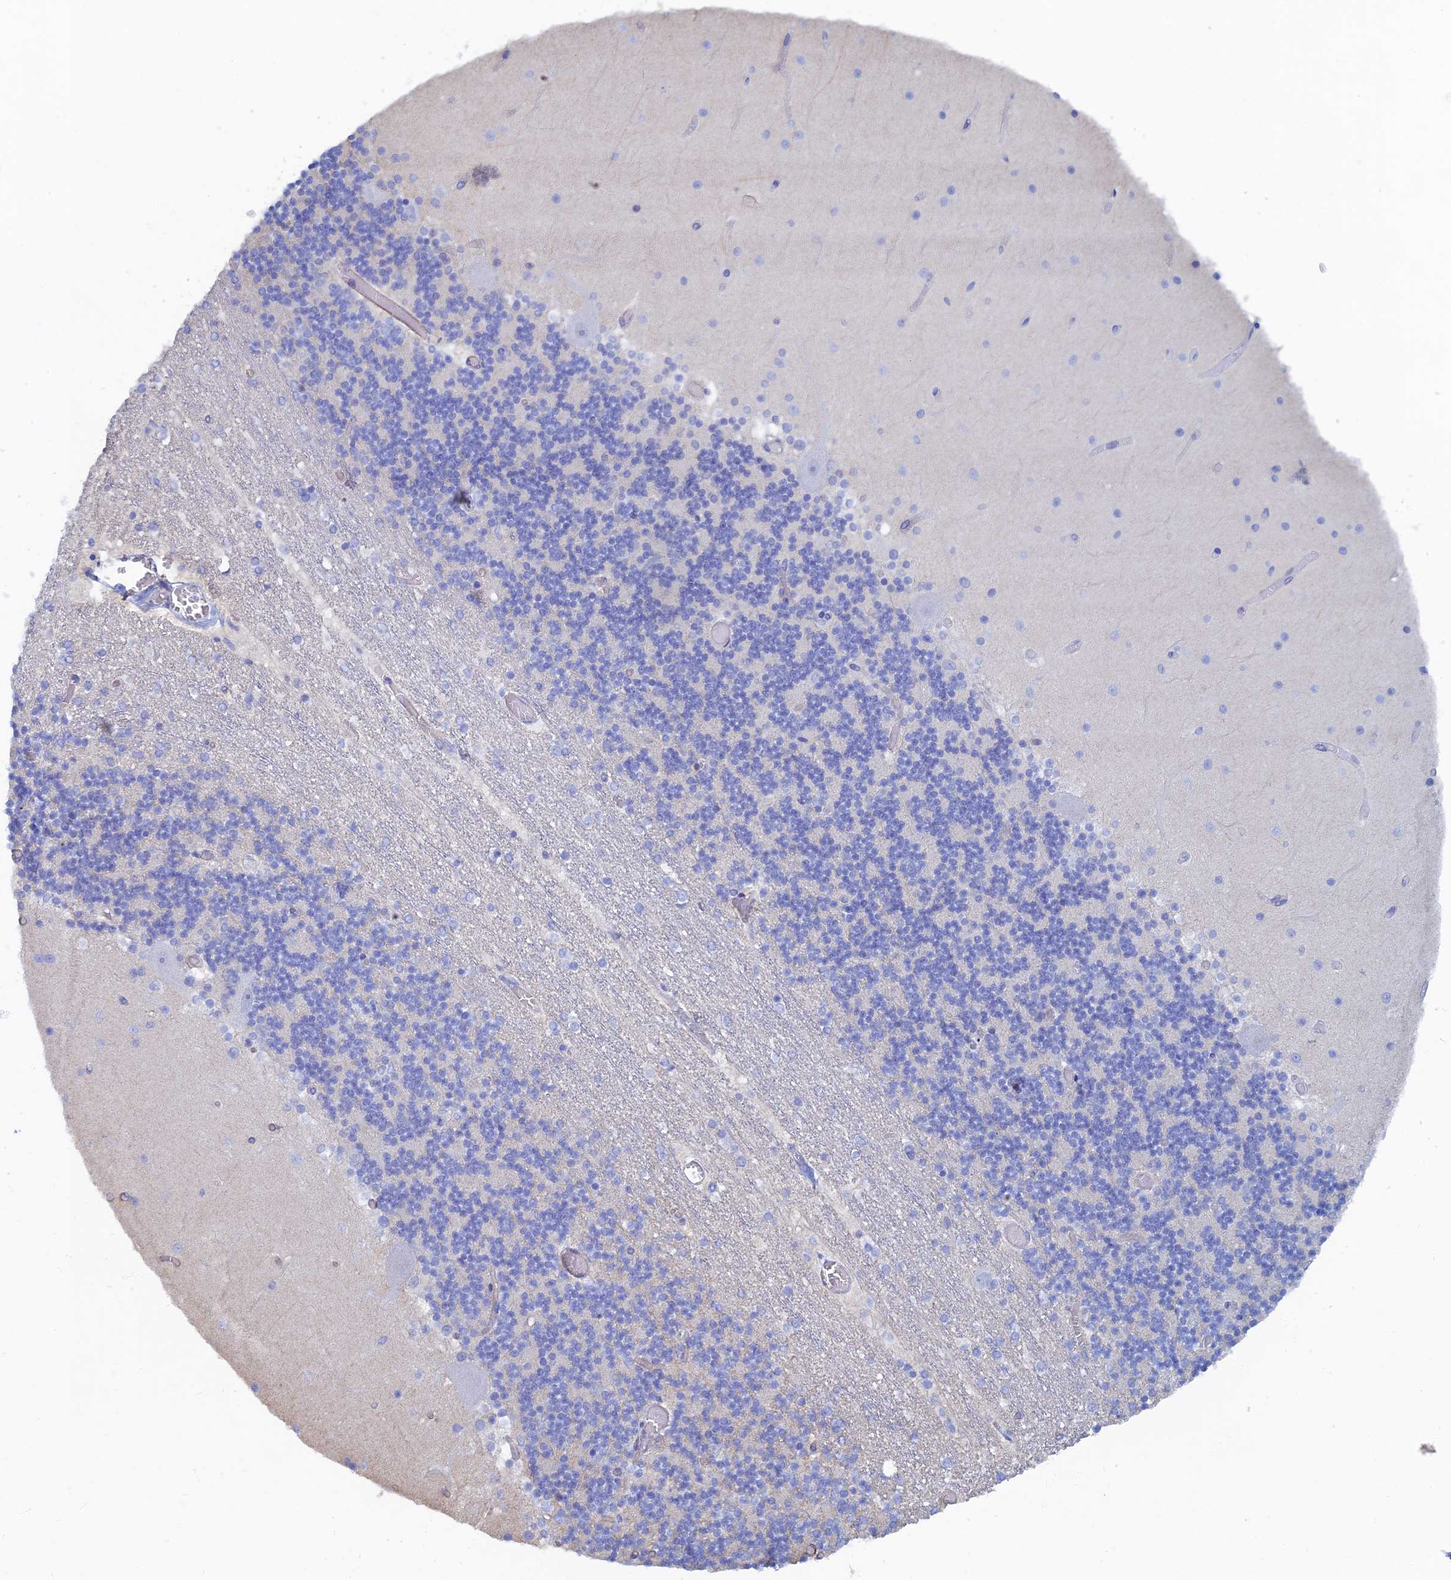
{"staining": {"intensity": "negative", "quantity": "none", "location": "none"}, "tissue": "cerebellum", "cell_type": "Cells in granular layer", "image_type": "normal", "snomed": [{"axis": "morphology", "description": "Normal tissue, NOS"}, {"axis": "topography", "description": "Cerebellum"}], "caption": "Human cerebellum stained for a protein using IHC reveals no positivity in cells in granular layer.", "gene": "RMC1", "patient": {"sex": "female", "age": 28}}